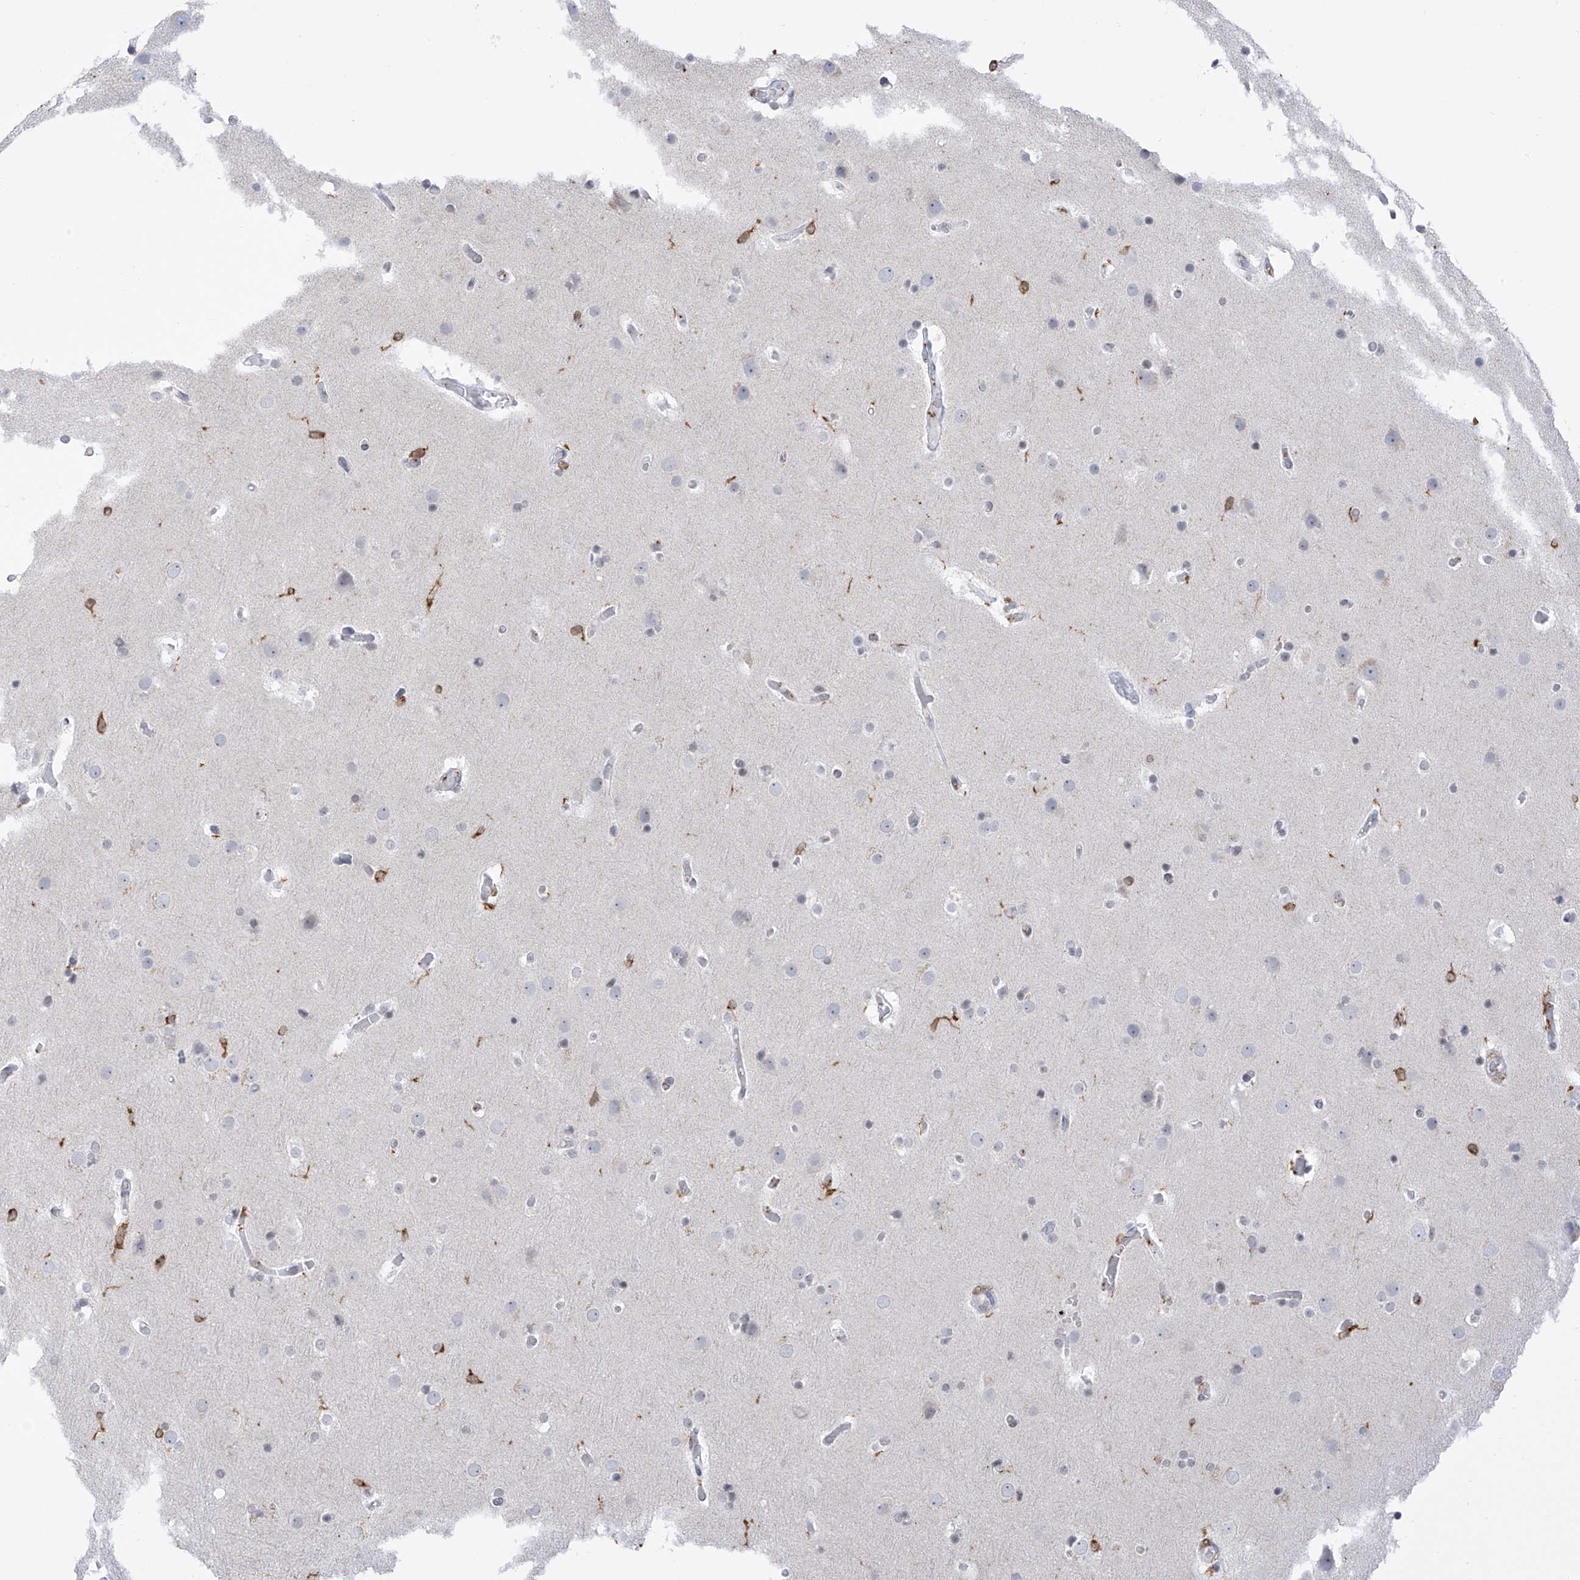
{"staining": {"intensity": "negative", "quantity": "none", "location": "none"}, "tissue": "glioma", "cell_type": "Tumor cells", "image_type": "cancer", "snomed": [{"axis": "morphology", "description": "Glioma, malignant, High grade"}, {"axis": "topography", "description": "Cerebral cortex"}], "caption": "IHC of malignant glioma (high-grade) displays no positivity in tumor cells. The staining was performed using DAB to visualize the protein expression in brown, while the nuclei were stained in blue with hematoxylin (Magnification: 20x).", "gene": "TBXAS1", "patient": {"sex": "female", "age": 36}}